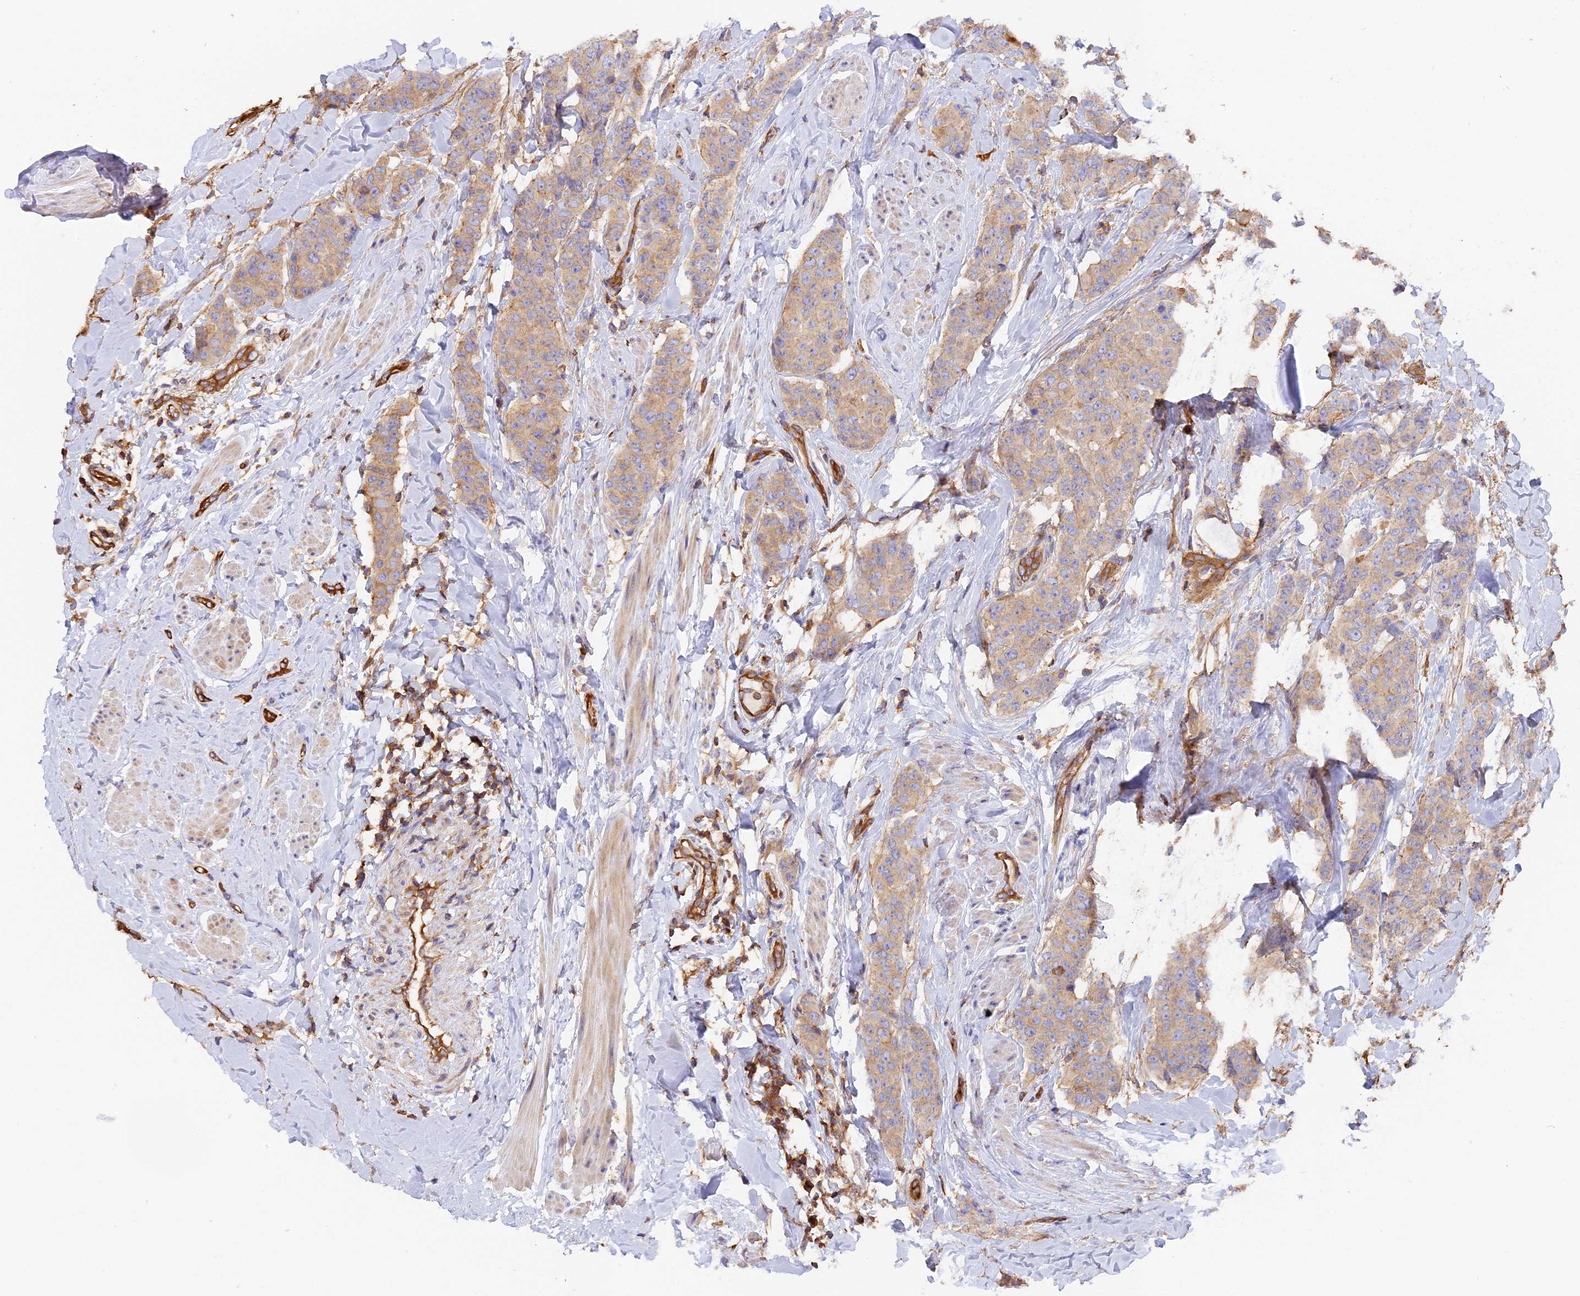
{"staining": {"intensity": "weak", "quantity": ">75%", "location": "cytoplasmic/membranous"}, "tissue": "breast cancer", "cell_type": "Tumor cells", "image_type": "cancer", "snomed": [{"axis": "morphology", "description": "Duct carcinoma"}, {"axis": "topography", "description": "Breast"}], "caption": "Immunohistochemistry photomicrograph of breast invasive ductal carcinoma stained for a protein (brown), which demonstrates low levels of weak cytoplasmic/membranous positivity in approximately >75% of tumor cells.", "gene": "VPS18", "patient": {"sex": "female", "age": 40}}